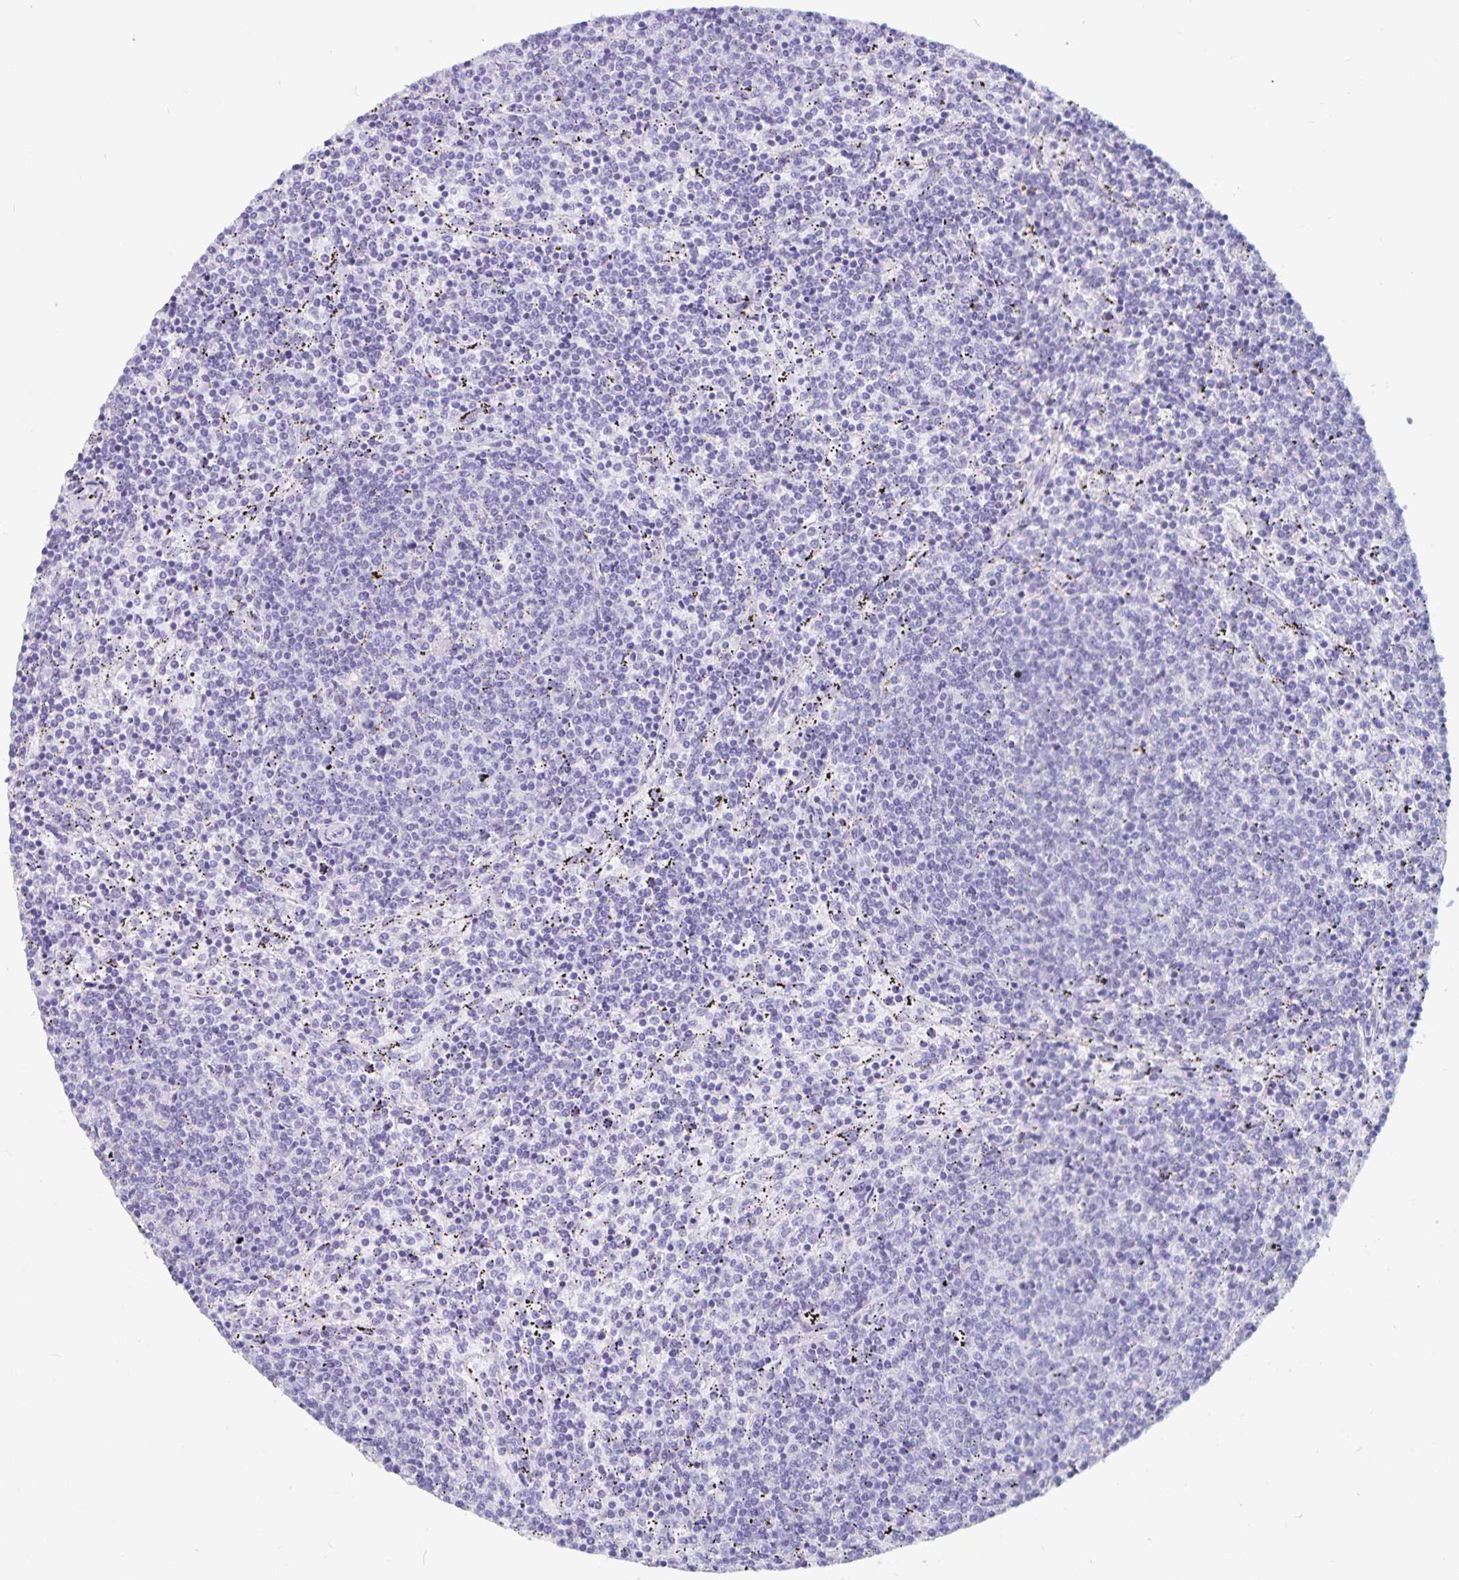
{"staining": {"intensity": "negative", "quantity": "none", "location": "none"}, "tissue": "lymphoma", "cell_type": "Tumor cells", "image_type": "cancer", "snomed": [{"axis": "morphology", "description": "Malignant lymphoma, non-Hodgkin's type, Low grade"}, {"axis": "topography", "description": "Spleen"}], "caption": "A high-resolution micrograph shows immunohistochemistry staining of lymphoma, which displays no significant expression in tumor cells.", "gene": "GPR137", "patient": {"sex": "female", "age": 50}}